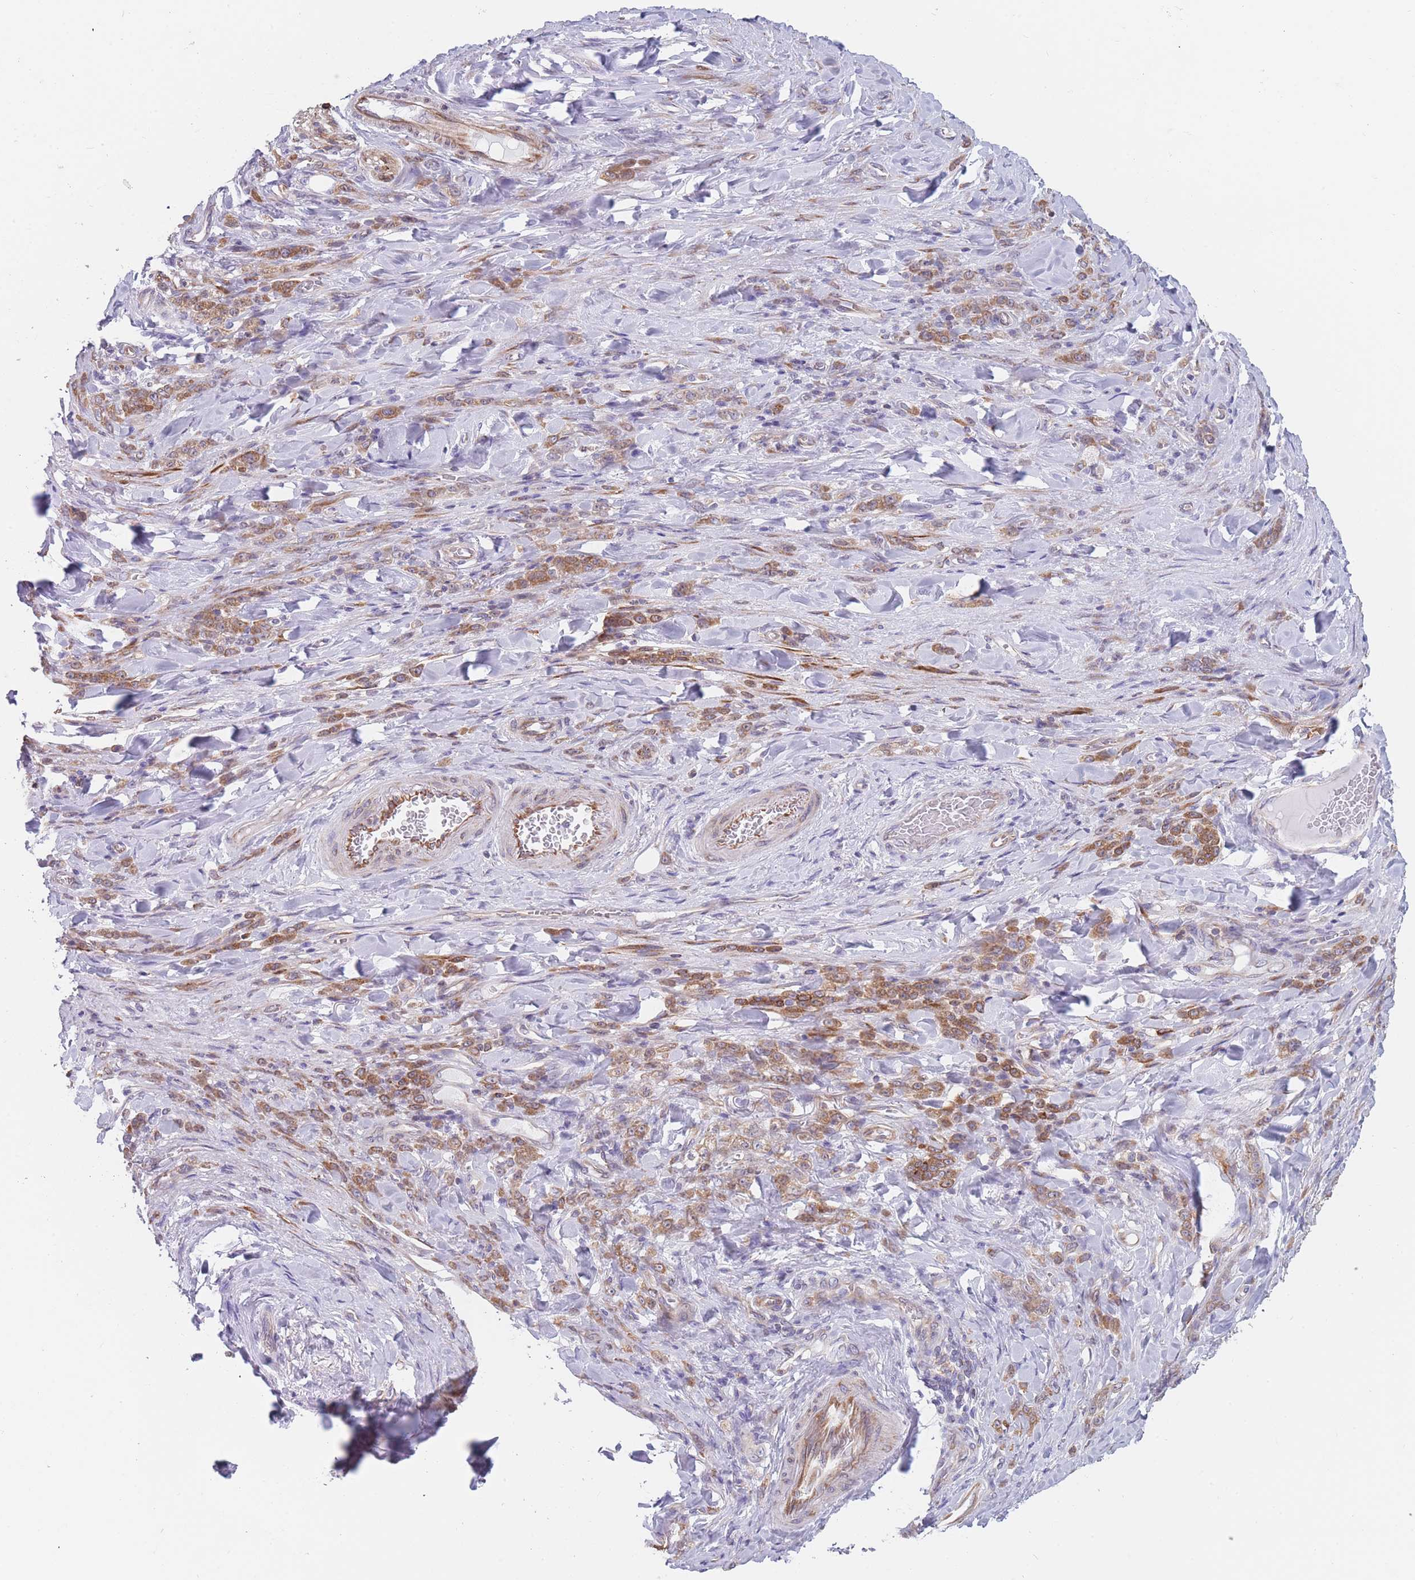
{"staining": {"intensity": "moderate", "quantity": ">75%", "location": "cytoplasmic/membranous"}, "tissue": "stomach cancer", "cell_type": "Tumor cells", "image_type": "cancer", "snomed": [{"axis": "morphology", "description": "Normal tissue, NOS"}, {"axis": "morphology", "description": "Adenocarcinoma, NOS"}, {"axis": "topography", "description": "Stomach"}], "caption": "Moderate cytoplasmic/membranous positivity for a protein is identified in approximately >75% of tumor cells of stomach cancer using immunohistochemistry (IHC).", "gene": "AK9", "patient": {"sex": "male", "age": 82}}